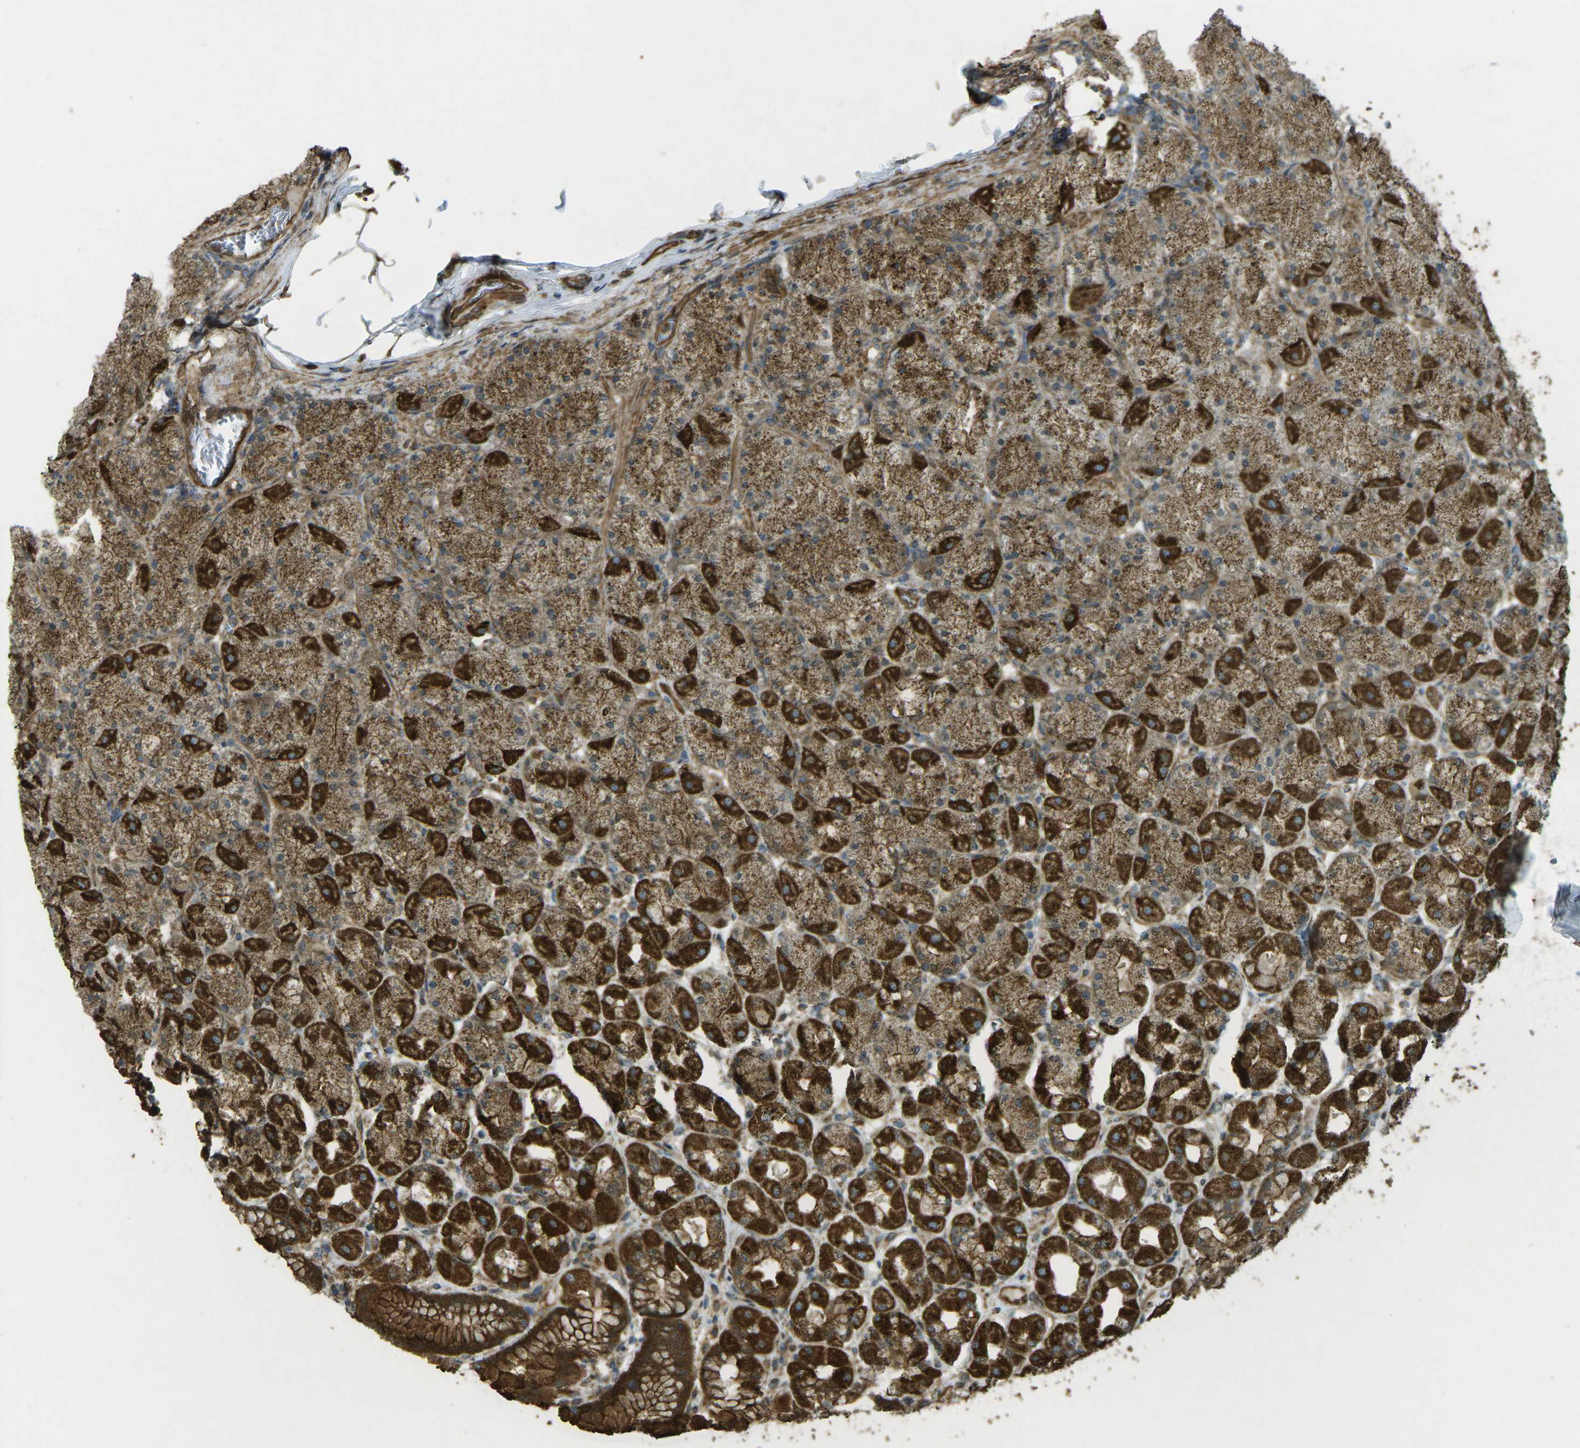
{"staining": {"intensity": "strong", "quantity": ">75%", "location": "cytoplasmic/membranous"}, "tissue": "stomach", "cell_type": "Glandular cells", "image_type": "normal", "snomed": [{"axis": "morphology", "description": "Normal tissue, NOS"}, {"axis": "topography", "description": "Stomach, upper"}], "caption": "Immunohistochemistry (IHC) (DAB) staining of normal stomach reveals strong cytoplasmic/membranous protein positivity in approximately >75% of glandular cells. (DAB IHC, brown staining for protein, blue staining for nuclei).", "gene": "CHMP3", "patient": {"sex": "female", "age": 56}}